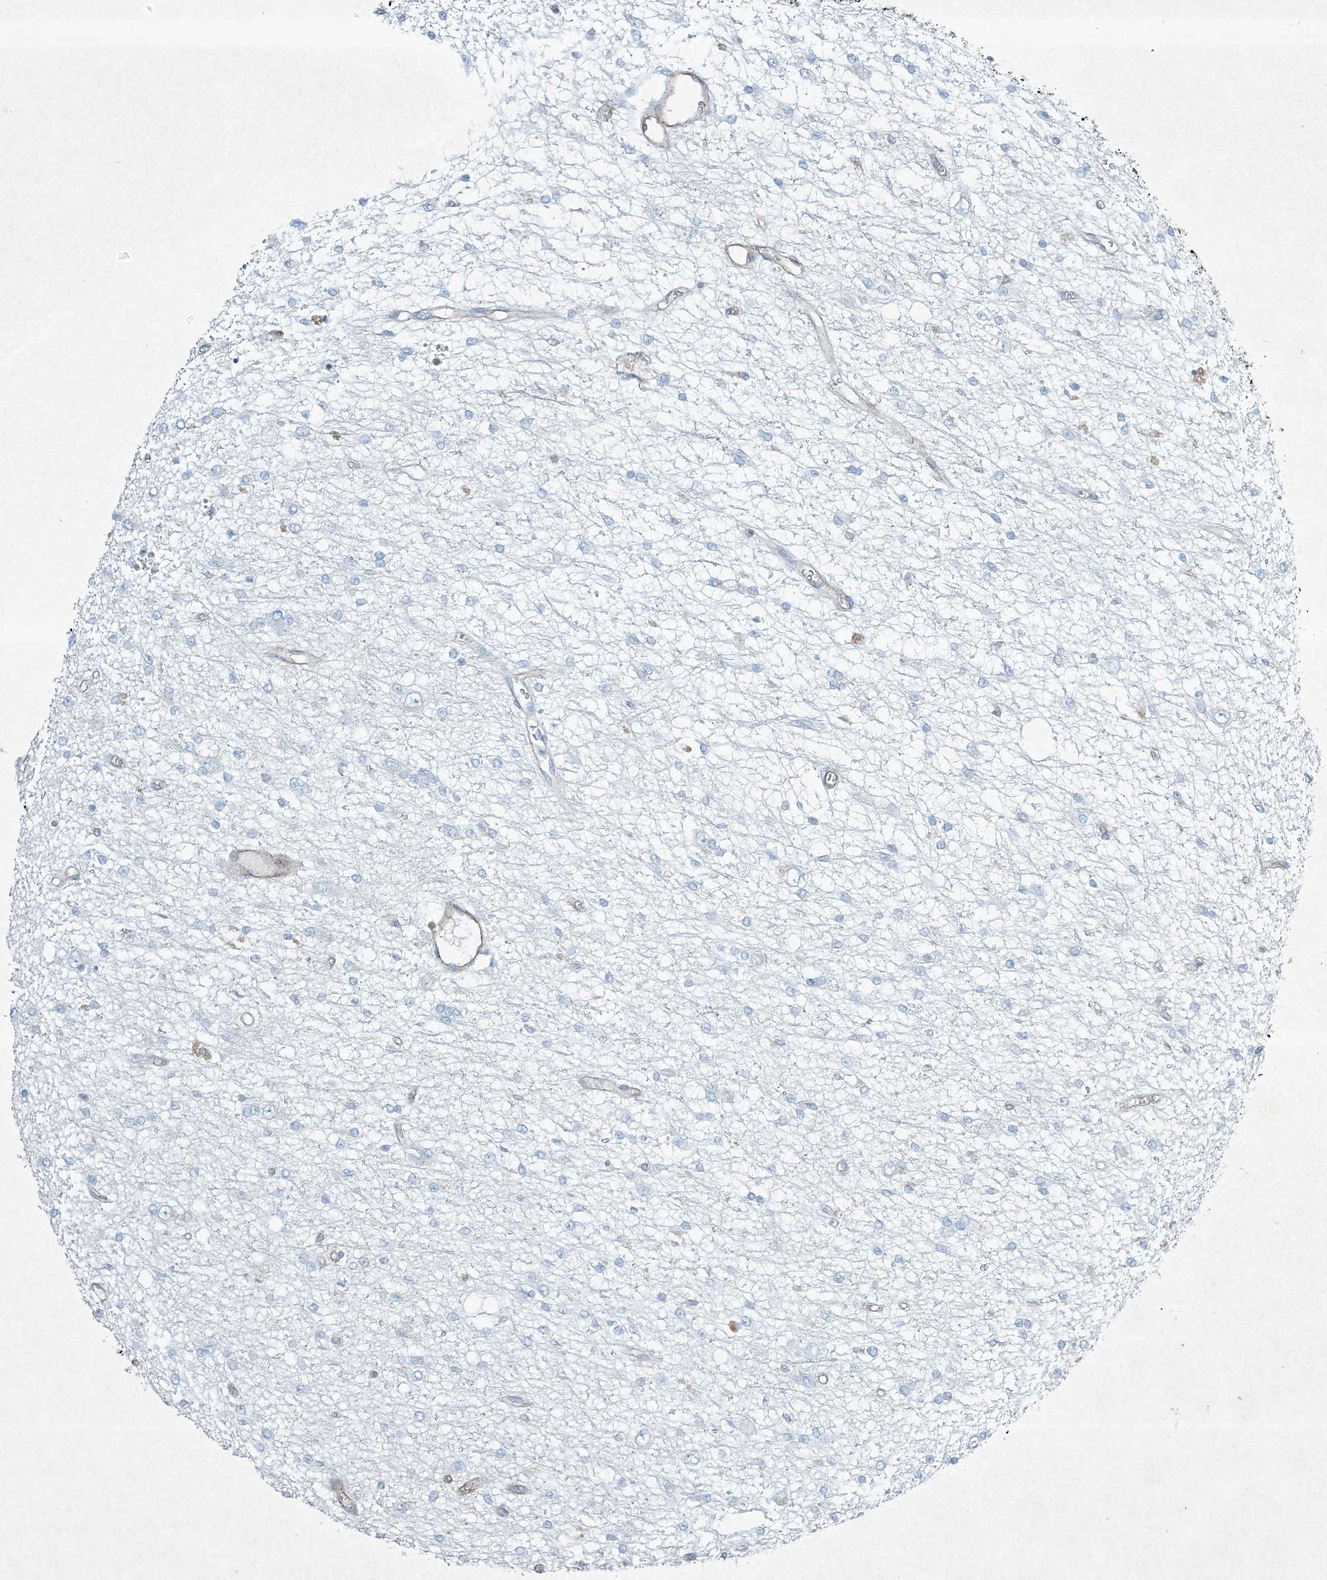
{"staining": {"intensity": "negative", "quantity": "none", "location": "none"}, "tissue": "glioma", "cell_type": "Tumor cells", "image_type": "cancer", "snomed": [{"axis": "morphology", "description": "Glioma, malignant, Low grade"}, {"axis": "topography", "description": "Brain"}], "caption": "An IHC photomicrograph of glioma is shown. There is no staining in tumor cells of glioma. Brightfield microscopy of immunohistochemistry (IHC) stained with DAB (3,3'-diaminobenzidine) (brown) and hematoxylin (blue), captured at high magnification.", "gene": "PGM5", "patient": {"sex": "male", "age": 38}}